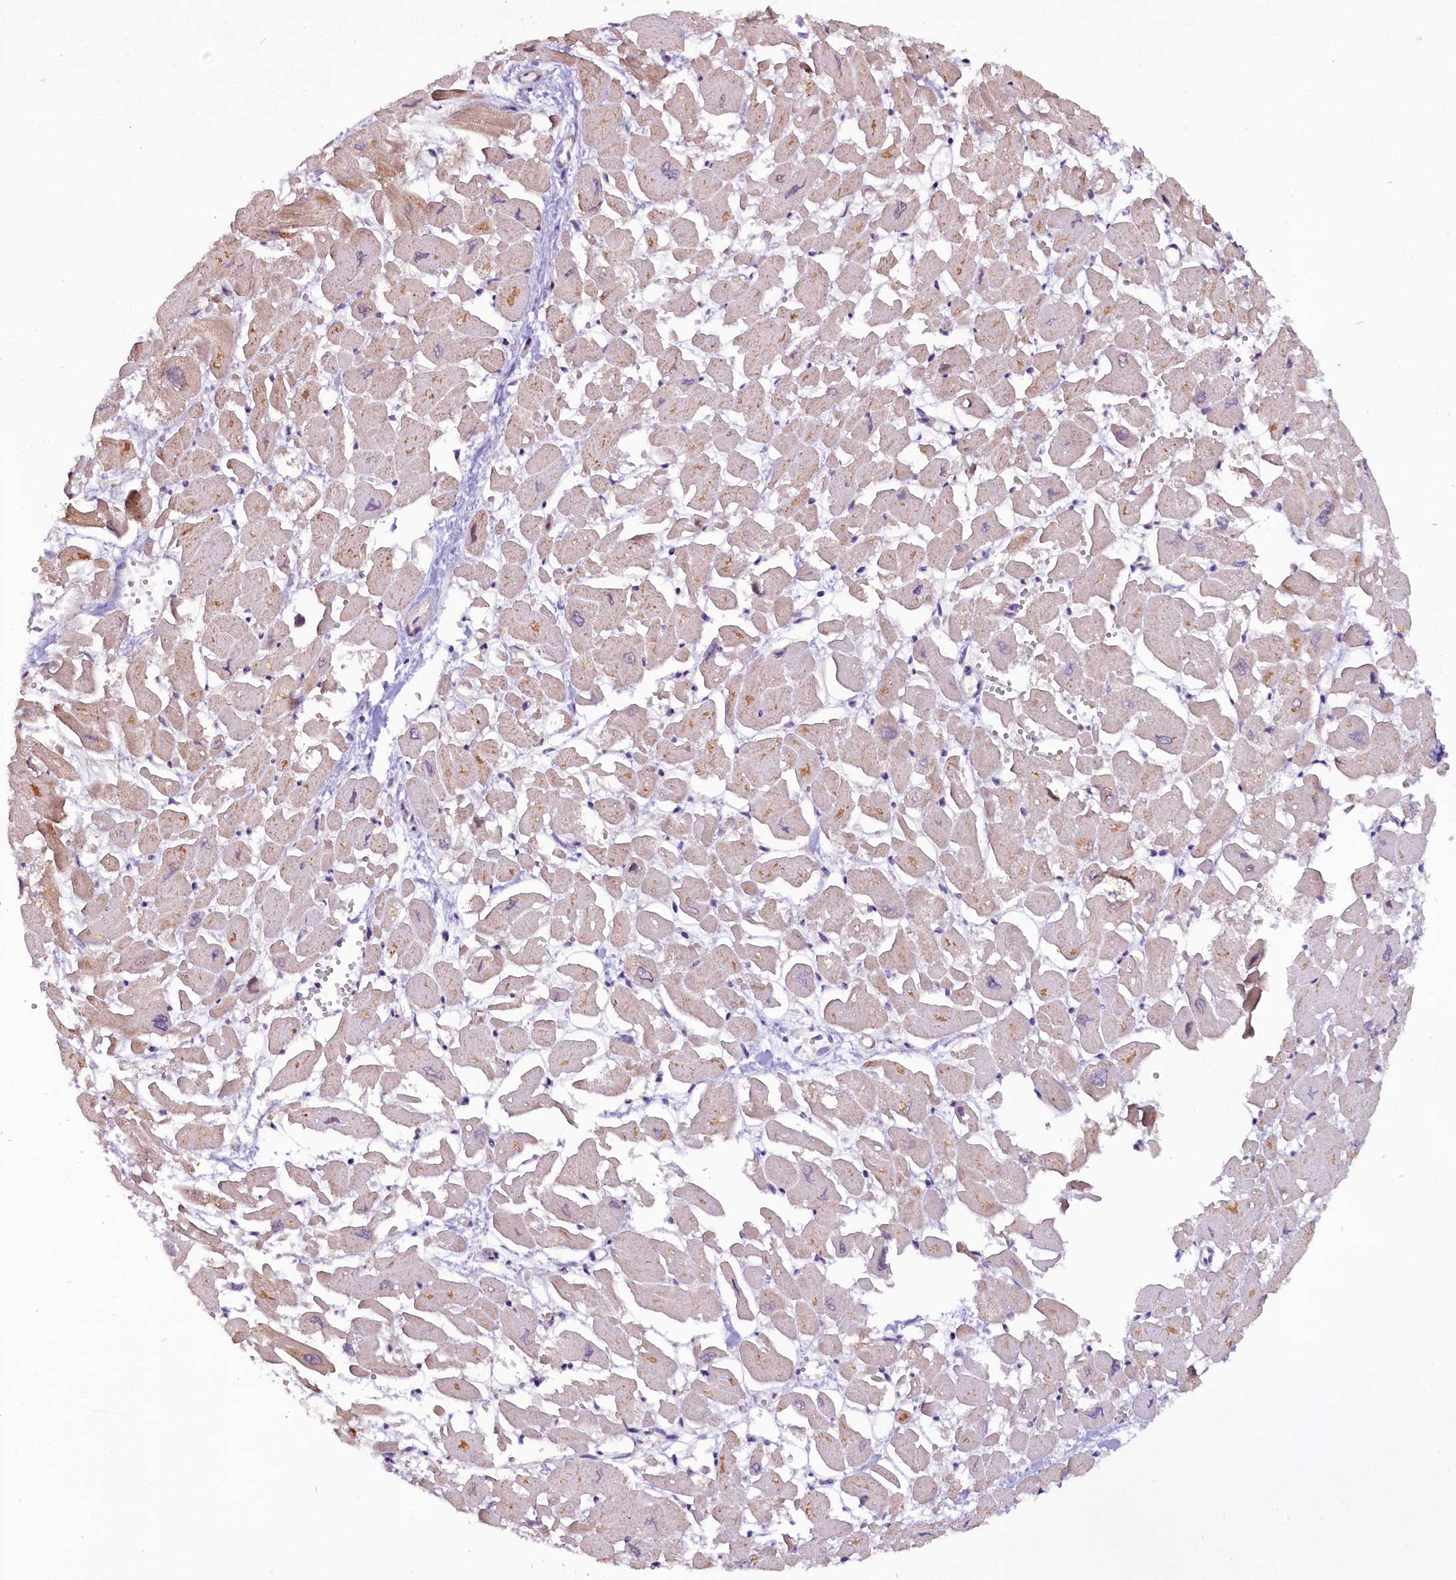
{"staining": {"intensity": "moderate", "quantity": "<25%", "location": "cytoplasmic/membranous"}, "tissue": "heart muscle", "cell_type": "Cardiomyocytes", "image_type": "normal", "snomed": [{"axis": "morphology", "description": "Normal tissue, NOS"}, {"axis": "topography", "description": "Heart"}], "caption": "Cardiomyocytes show low levels of moderate cytoplasmic/membranous positivity in about <25% of cells in normal human heart muscle. The staining was performed using DAB to visualize the protein expression in brown, while the nuclei were stained in blue with hematoxylin (Magnification: 20x).", "gene": "RPUSD2", "patient": {"sex": "male", "age": 54}}